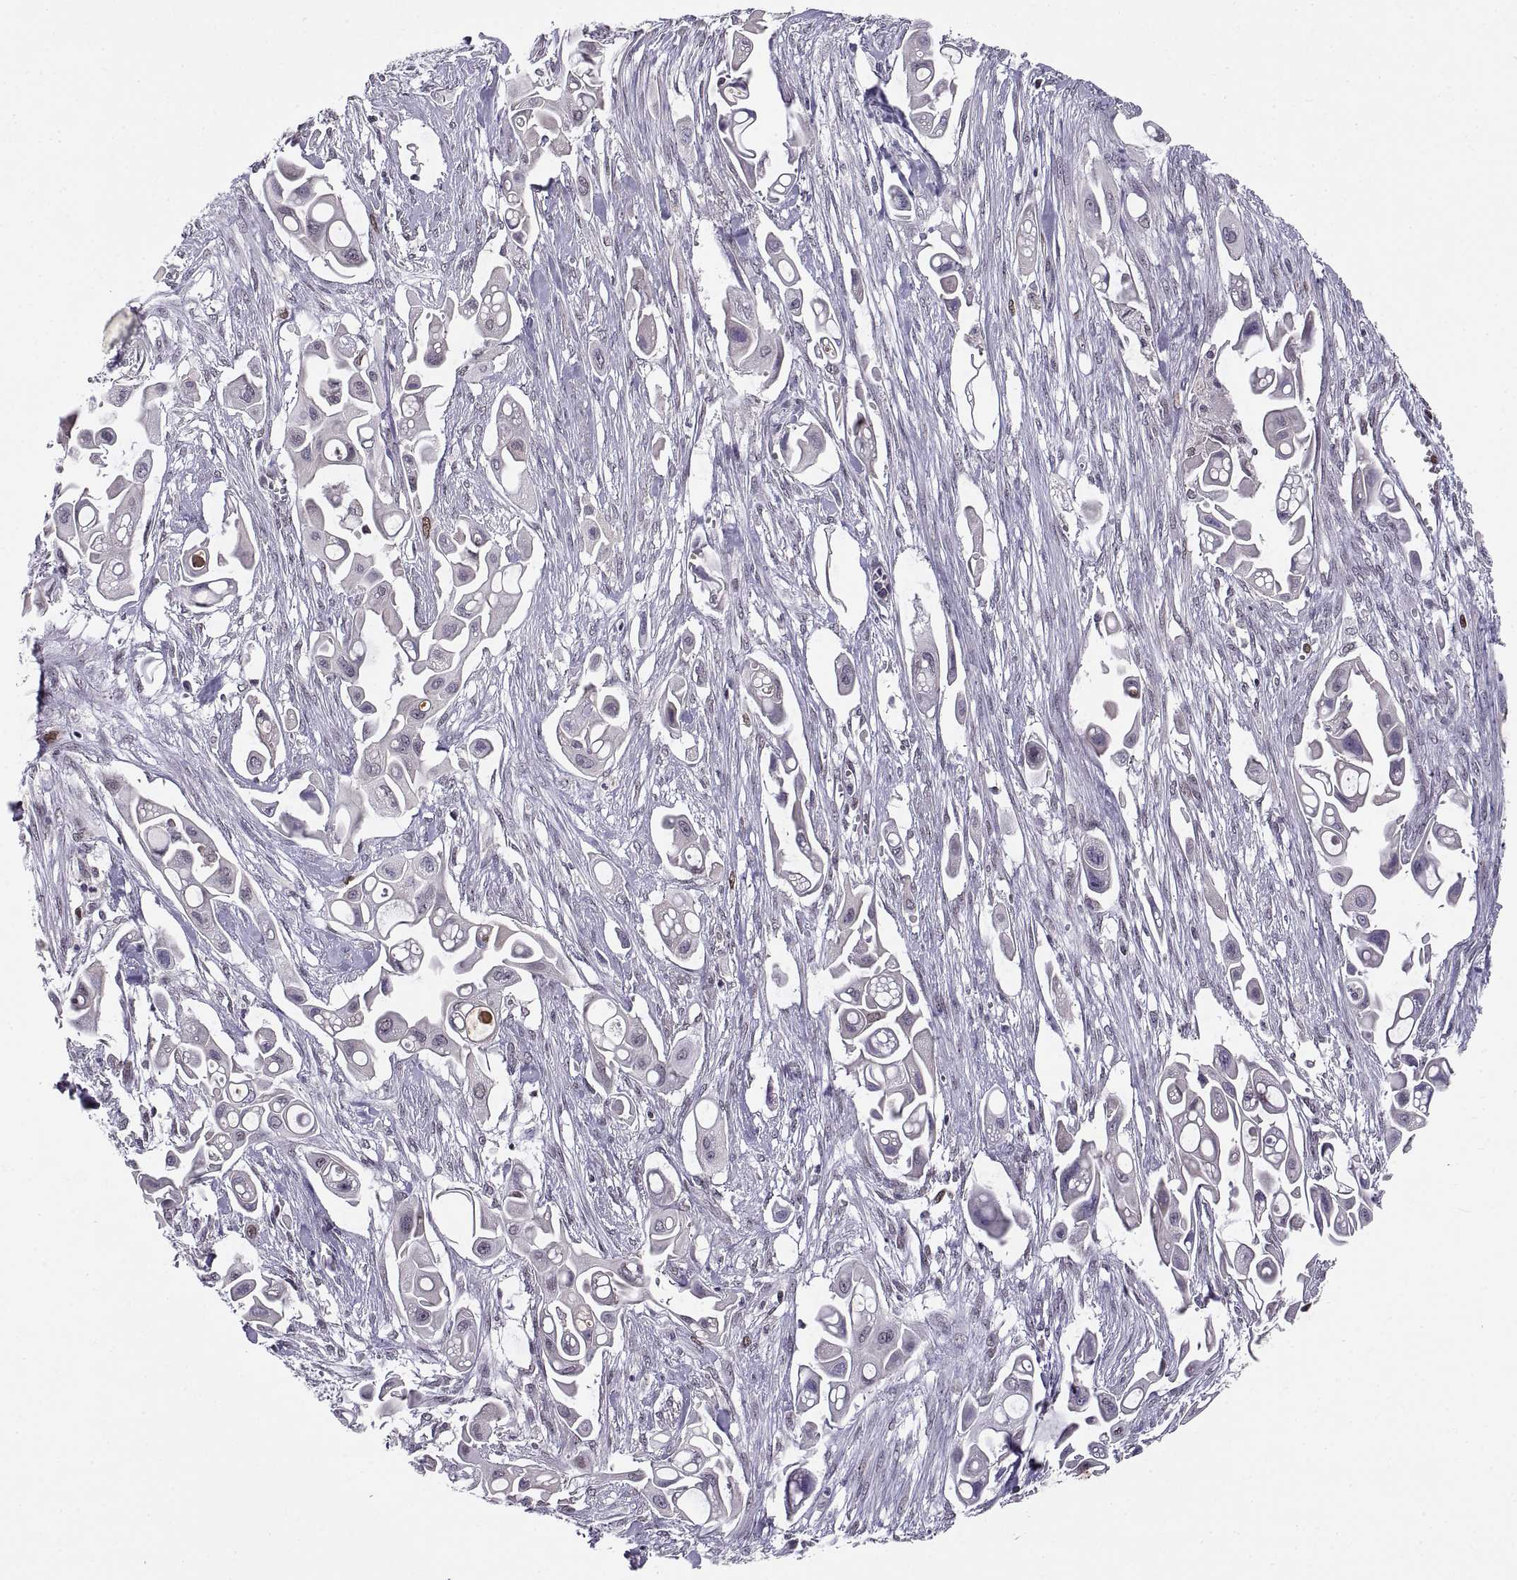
{"staining": {"intensity": "negative", "quantity": "none", "location": "none"}, "tissue": "pancreatic cancer", "cell_type": "Tumor cells", "image_type": "cancer", "snomed": [{"axis": "morphology", "description": "Adenocarcinoma, NOS"}, {"axis": "topography", "description": "Pancreas"}], "caption": "Micrograph shows no significant protein expression in tumor cells of adenocarcinoma (pancreatic).", "gene": "CHFR", "patient": {"sex": "male", "age": 50}}